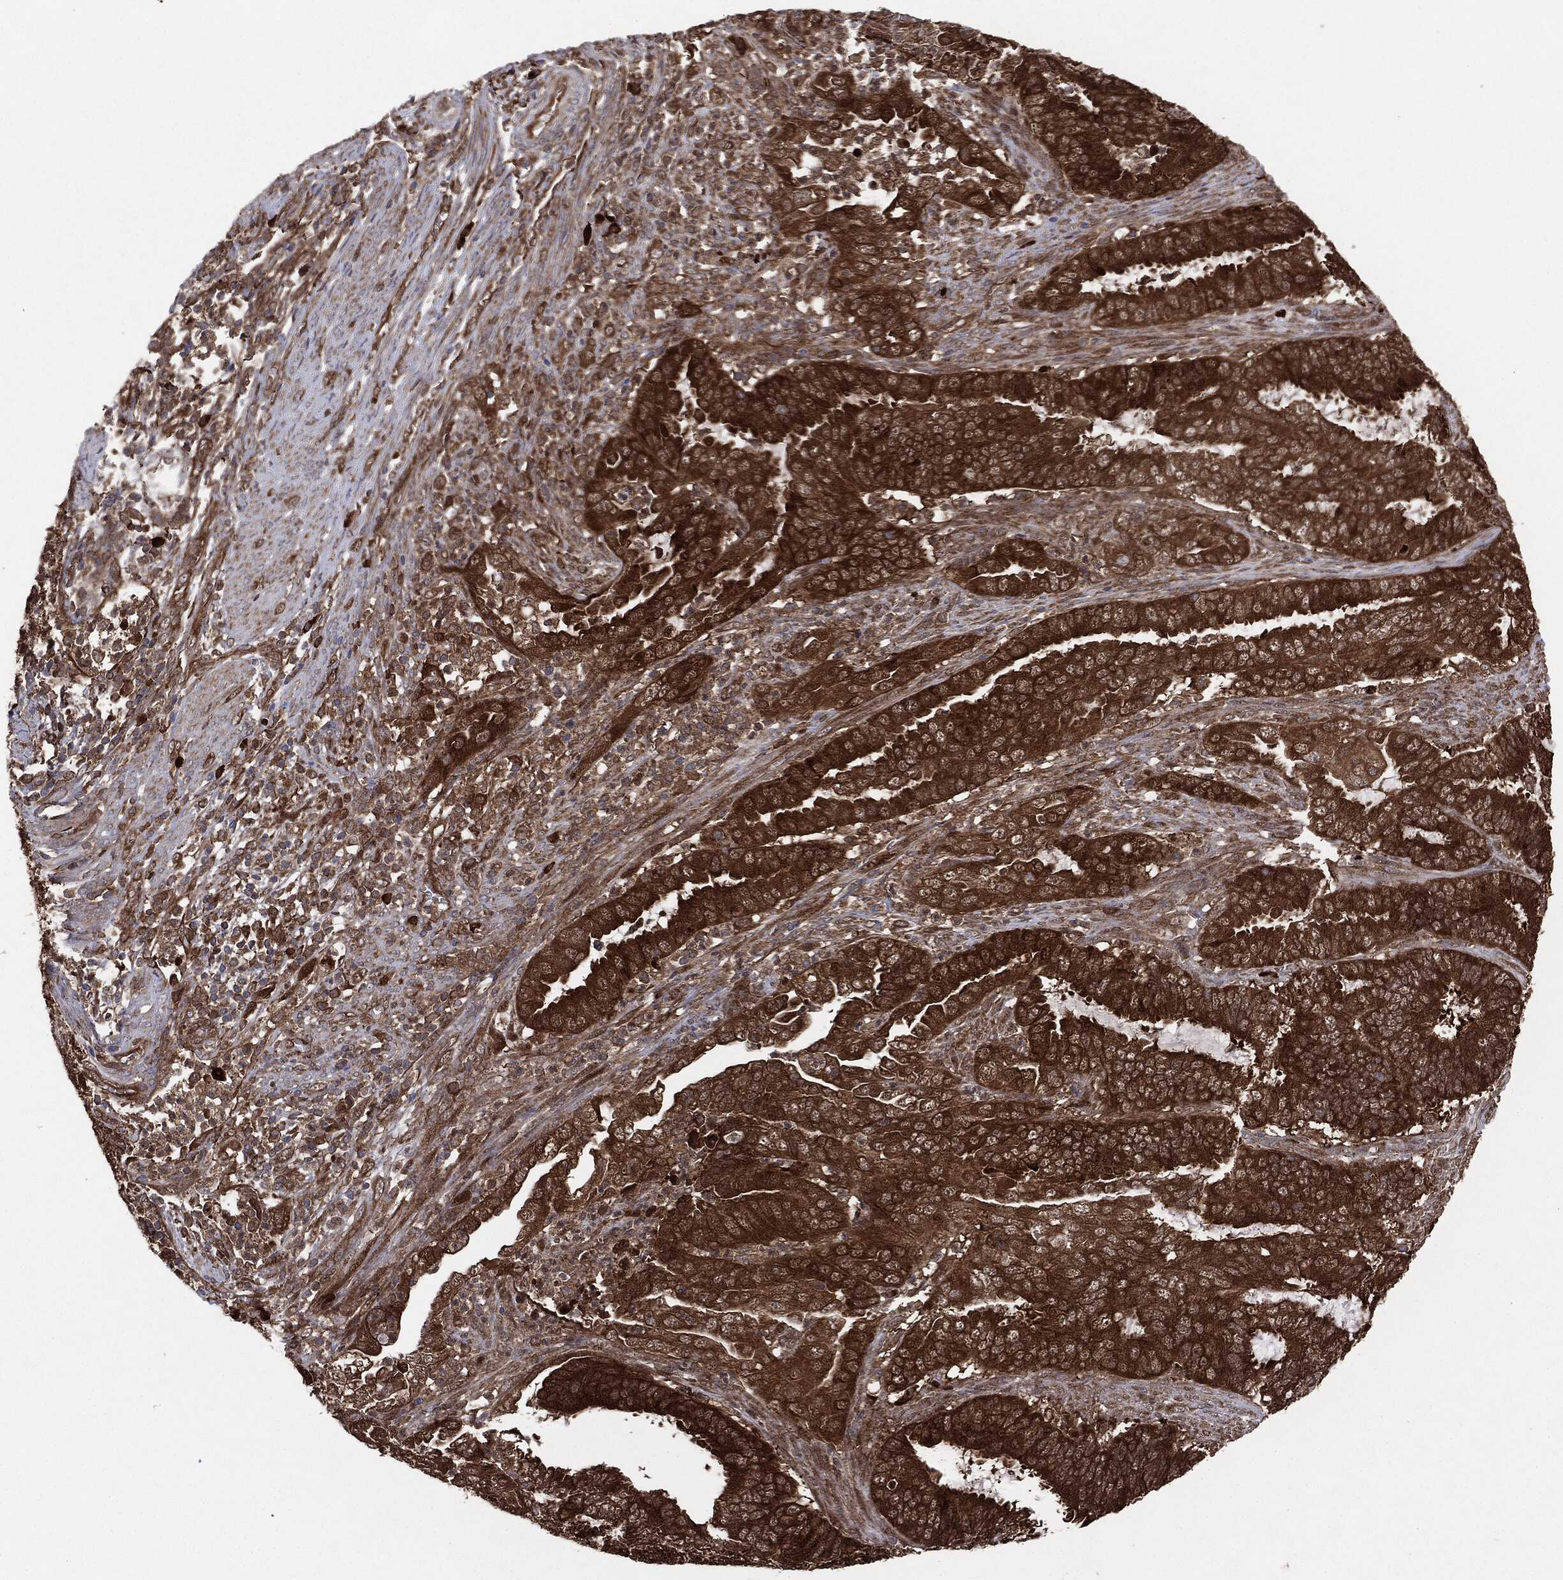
{"staining": {"intensity": "strong", "quantity": ">75%", "location": "cytoplasmic/membranous"}, "tissue": "endometrial cancer", "cell_type": "Tumor cells", "image_type": "cancer", "snomed": [{"axis": "morphology", "description": "Adenocarcinoma, NOS"}, {"axis": "topography", "description": "Endometrium"}], "caption": "Strong cytoplasmic/membranous expression is seen in approximately >75% of tumor cells in endometrial cancer (adenocarcinoma).", "gene": "NME1", "patient": {"sex": "female", "age": 51}}